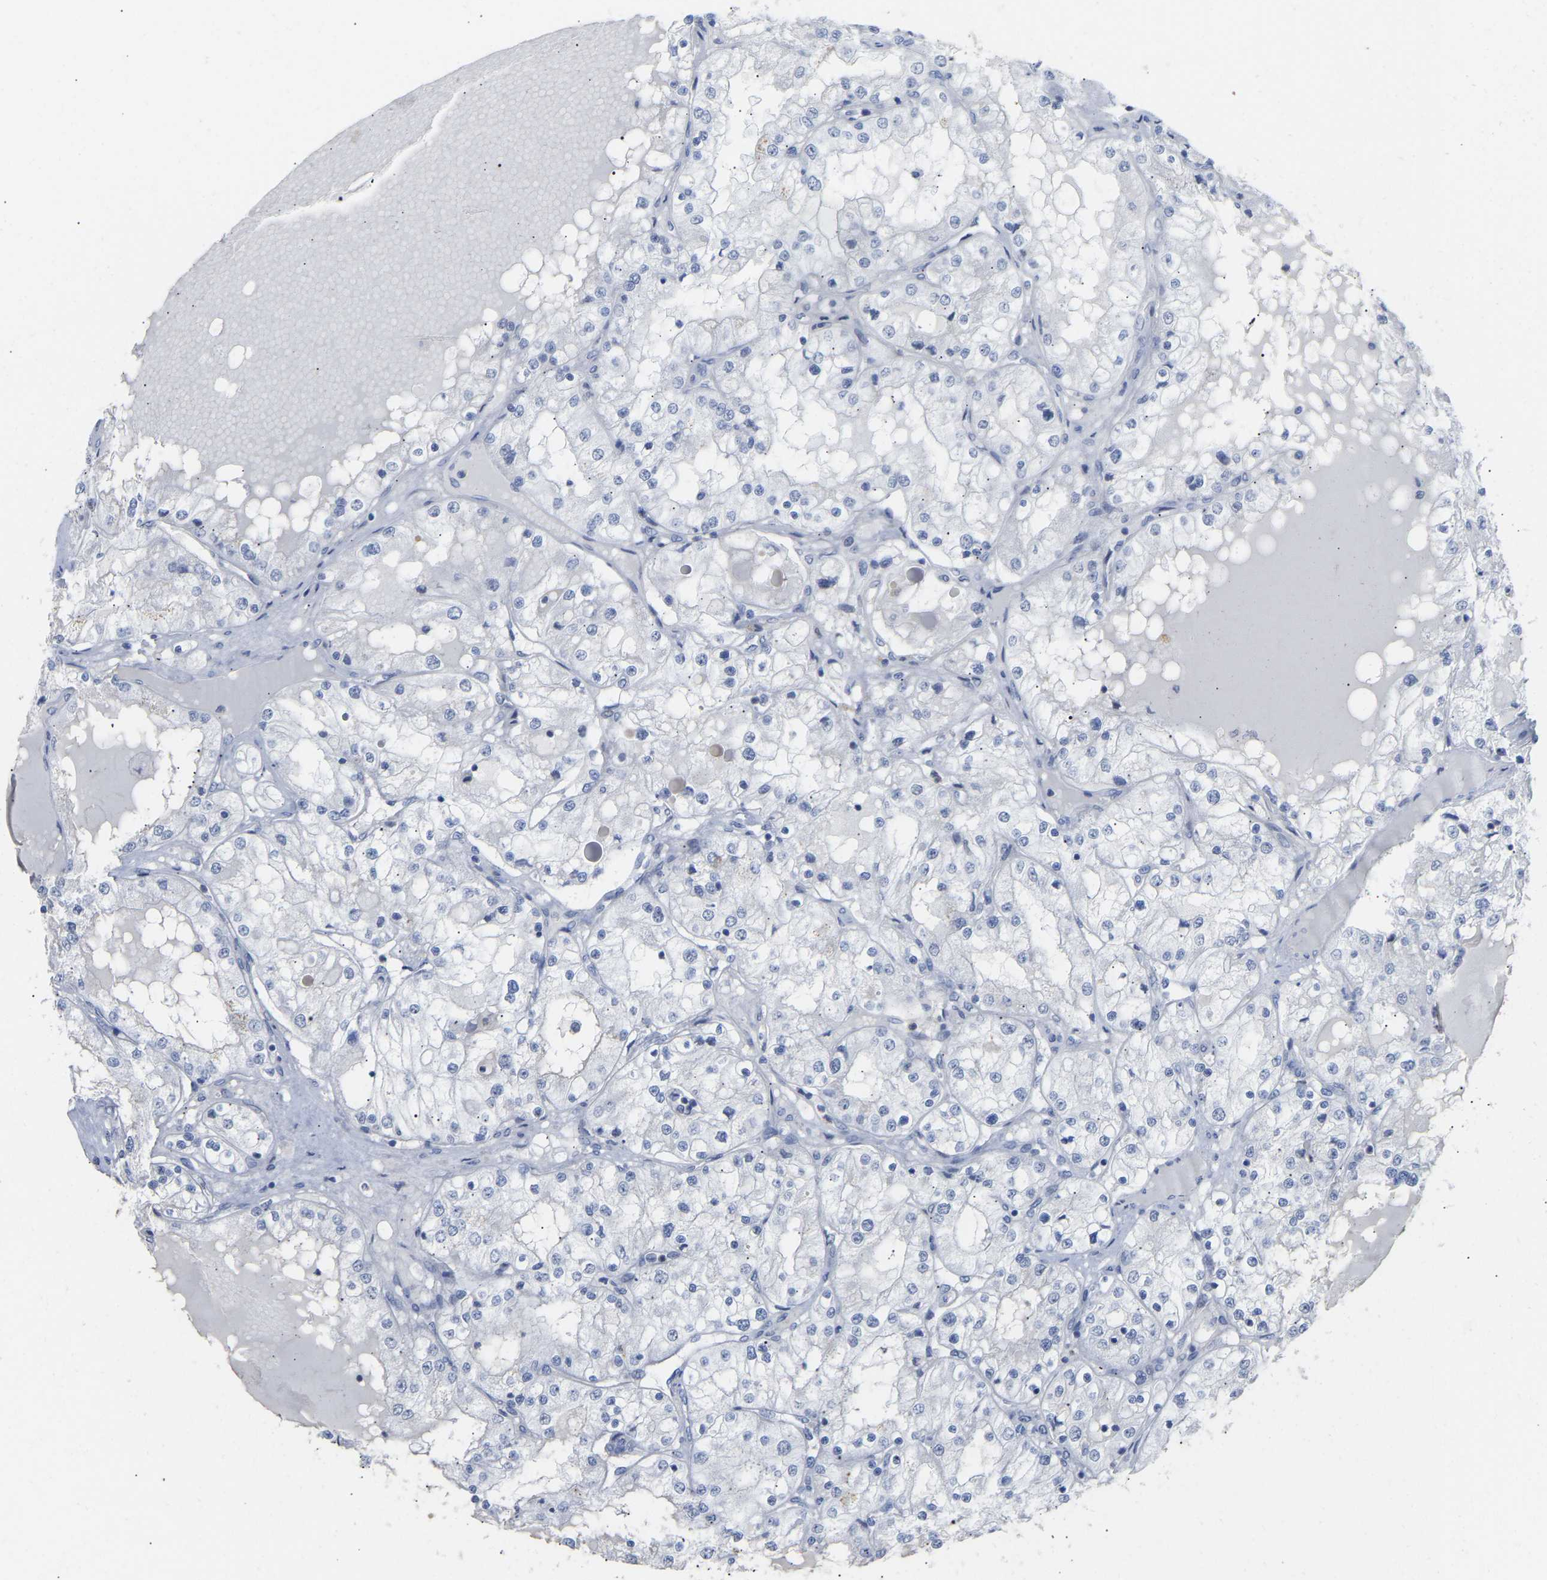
{"staining": {"intensity": "negative", "quantity": "none", "location": "none"}, "tissue": "renal cancer", "cell_type": "Tumor cells", "image_type": "cancer", "snomed": [{"axis": "morphology", "description": "Adenocarcinoma, NOS"}, {"axis": "topography", "description": "Kidney"}], "caption": "Micrograph shows no significant protein staining in tumor cells of adenocarcinoma (renal).", "gene": "AMPH", "patient": {"sex": "male", "age": 68}}